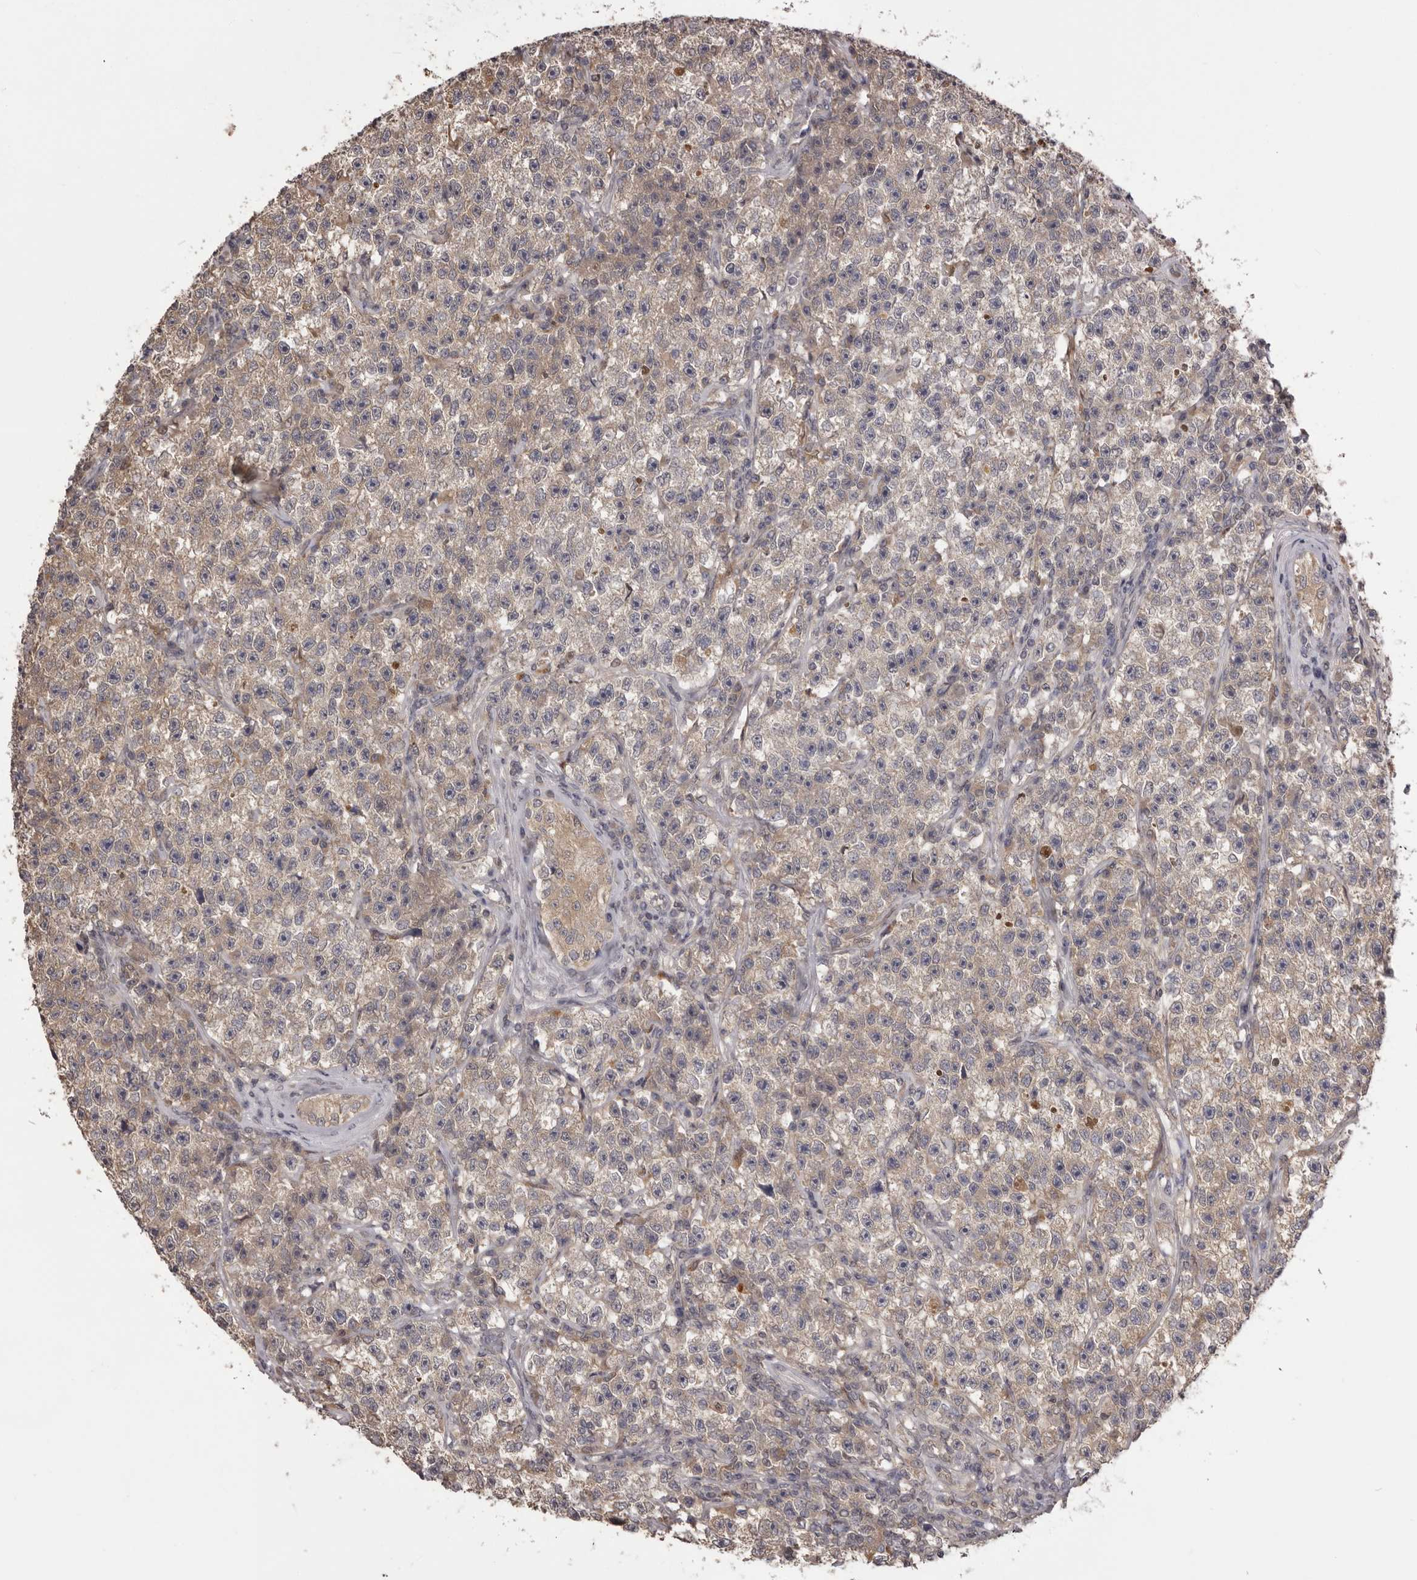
{"staining": {"intensity": "weak", "quantity": "25%-75%", "location": "cytoplasmic/membranous"}, "tissue": "testis cancer", "cell_type": "Tumor cells", "image_type": "cancer", "snomed": [{"axis": "morphology", "description": "Seminoma, NOS"}, {"axis": "topography", "description": "Testis"}], "caption": "This image demonstrates seminoma (testis) stained with immunohistochemistry to label a protein in brown. The cytoplasmic/membranous of tumor cells show weak positivity for the protein. Nuclei are counter-stained blue.", "gene": "MDH1", "patient": {"sex": "male", "age": 22}}